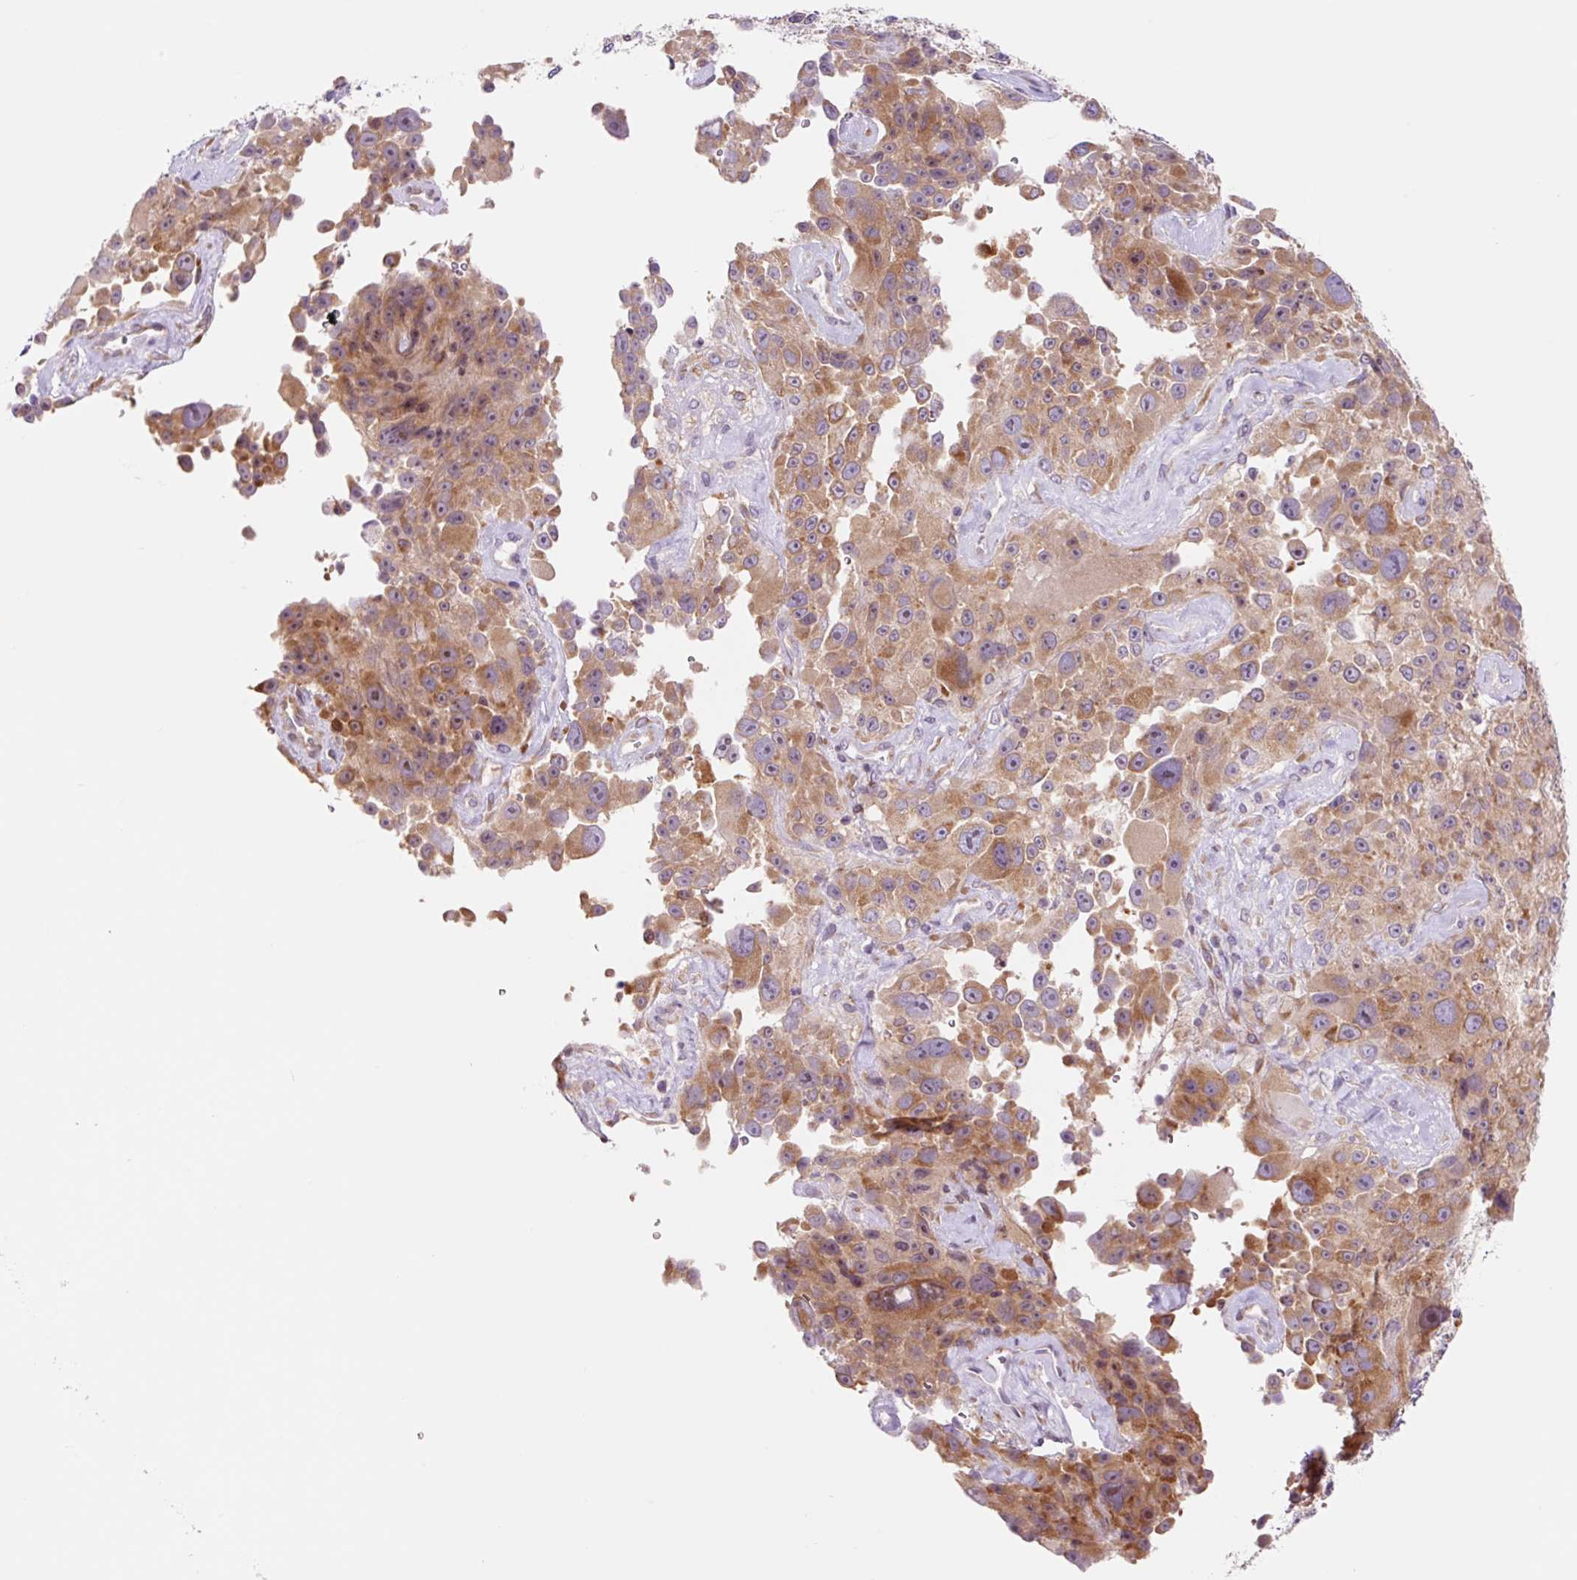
{"staining": {"intensity": "moderate", "quantity": ">75%", "location": "cytoplasmic/membranous"}, "tissue": "melanoma", "cell_type": "Tumor cells", "image_type": "cancer", "snomed": [{"axis": "morphology", "description": "Malignant melanoma, Metastatic site"}, {"axis": "topography", "description": "Lymph node"}], "caption": "Melanoma was stained to show a protein in brown. There is medium levels of moderate cytoplasmic/membranous expression in approximately >75% of tumor cells. Ihc stains the protein in brown and the nuclei are stained blue.", "gene": "RPL41", "patient": {"sex": "male", "age": 62}}